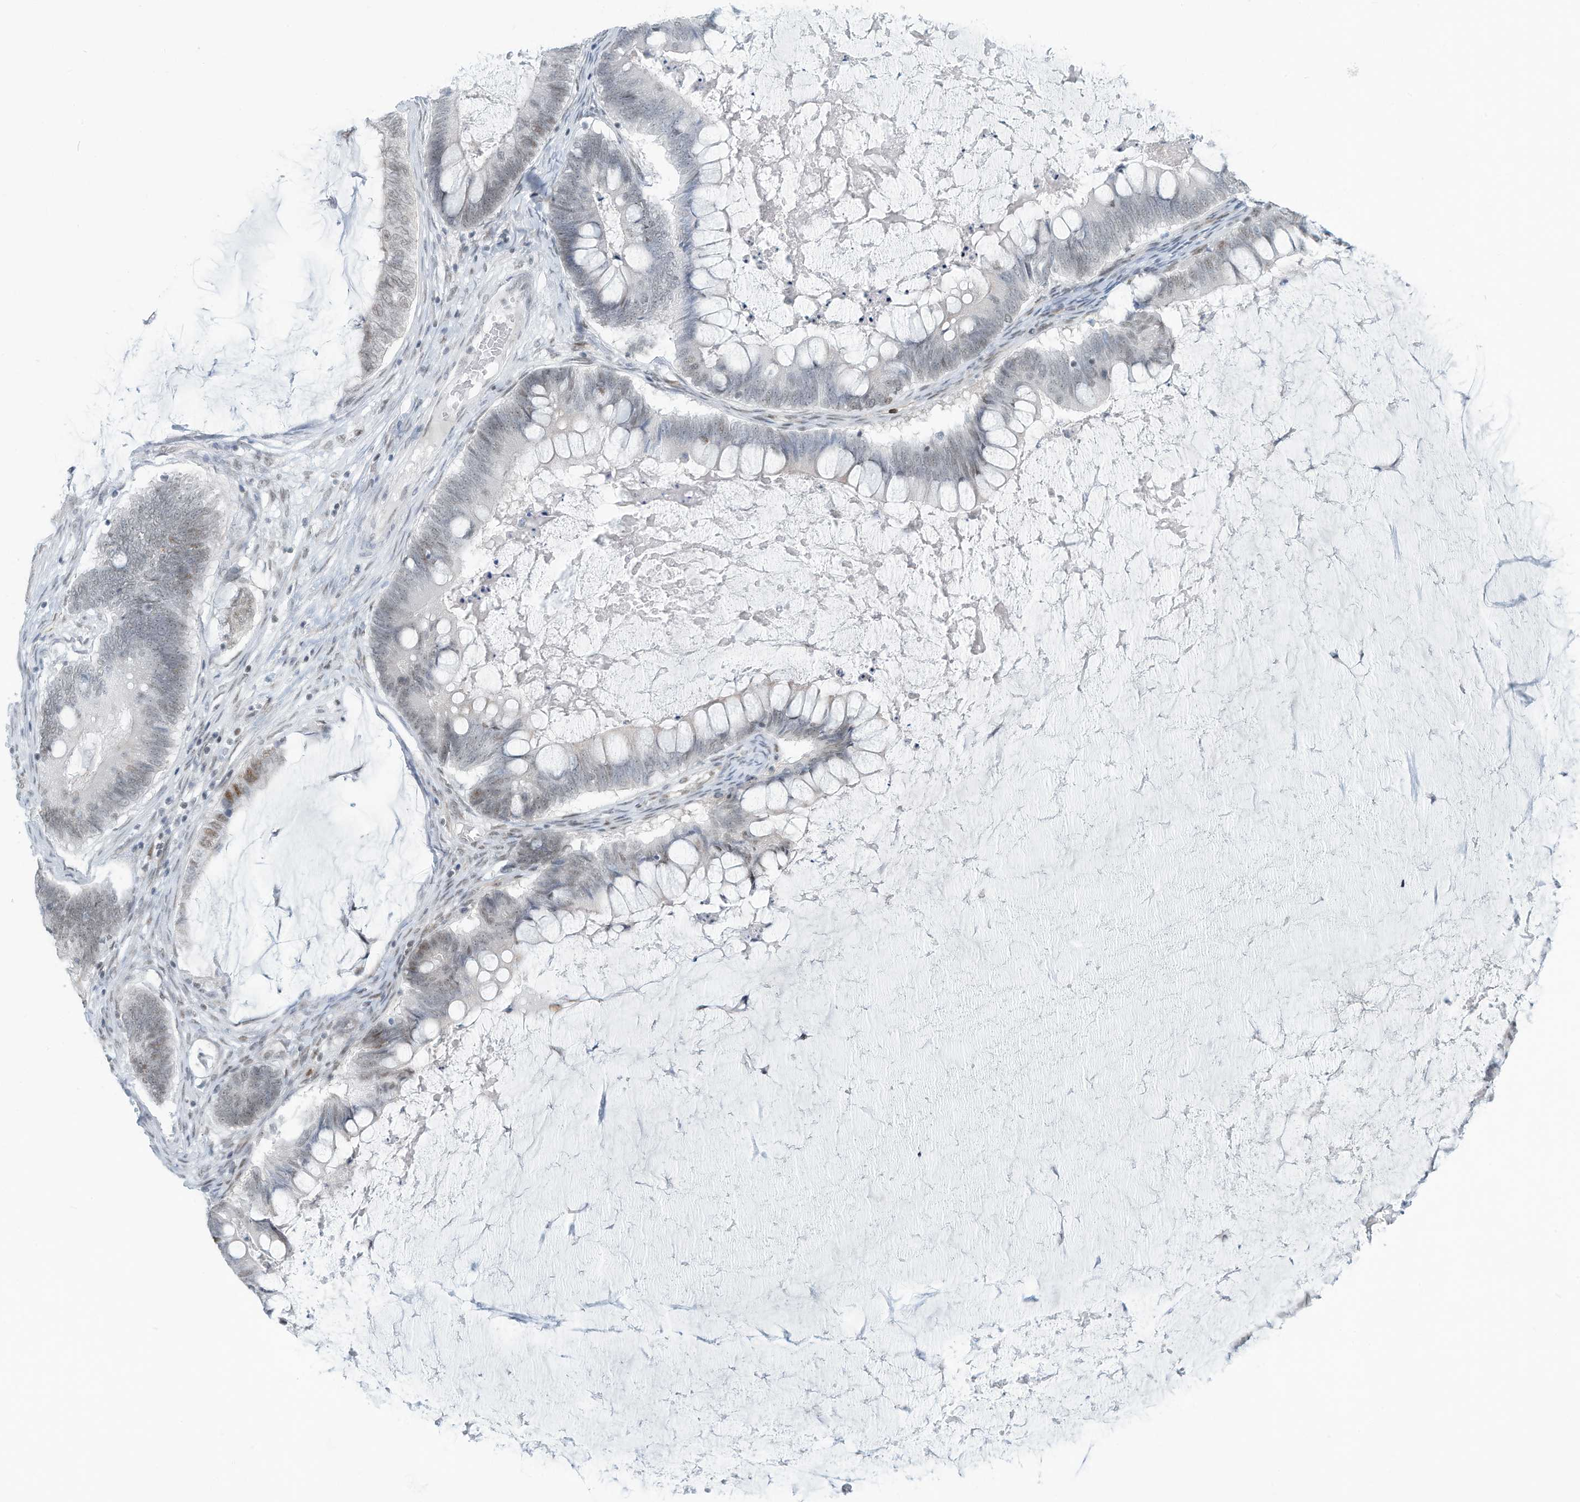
{"staining": {"intensity": "moderate", "quantity": "25%-75%", "location": "nuclear"}, "tissue": "ovarian cancer", "cell_type": "Tumor cells", "image_type": "cancer", "snomed": [{"axis": "morphology", "description": "Cystadenocarcinoma, mucinous, NOS"}, {"axis": "topography", "description": "Ovary"}], "caption": "The micrograph exhibits a brown stain indicating the presence of a protein in the nuclear of tumor cells in mucinous cystadenocarcinoma (ovarian).", "gene": "SARNP", "patient": {"sex": "female", "age": 61}}